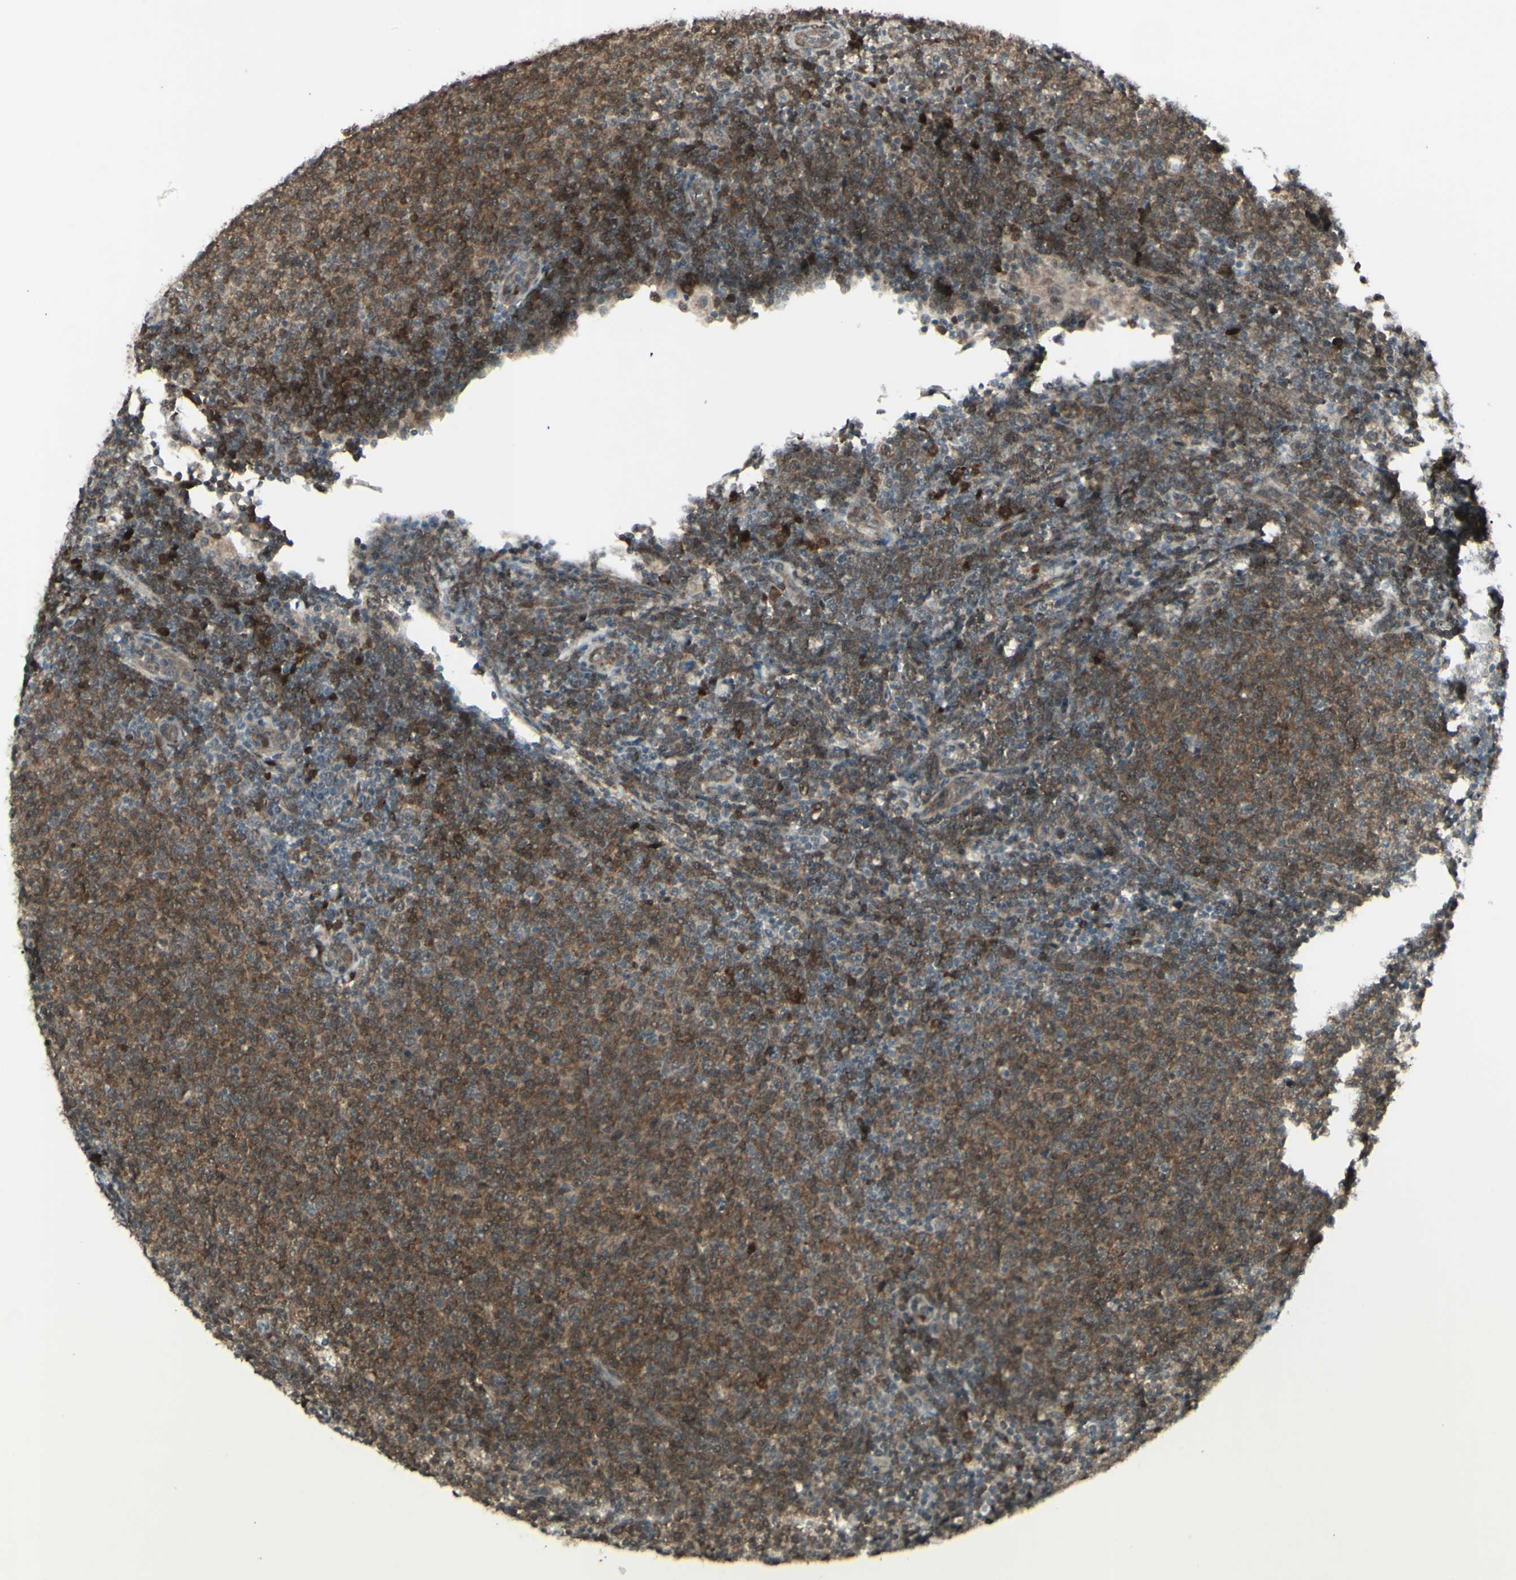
{"staining": {"intensity": "moderate", "quantity": ">75%", "location": "cytoplasmic/membranous"}, "tissue": "lymphoma", "cell_type": "Tumor cells", "image_type": "cancer", "snomed": [{"axis": "morphology", "description": "Malignant lymphoma, non-Hodgkin's type, Low grade"}, {"axis": "topography", "description": "Lymph node"}], "caption": "This is an image of immunohistochemistry (IHC) staining of lymphoma, which shows moderate expression in the cytoplasmic/membranous of tumor cells.", "gene": "BLNK", "patient": {"sex": "male", "age": 66}}